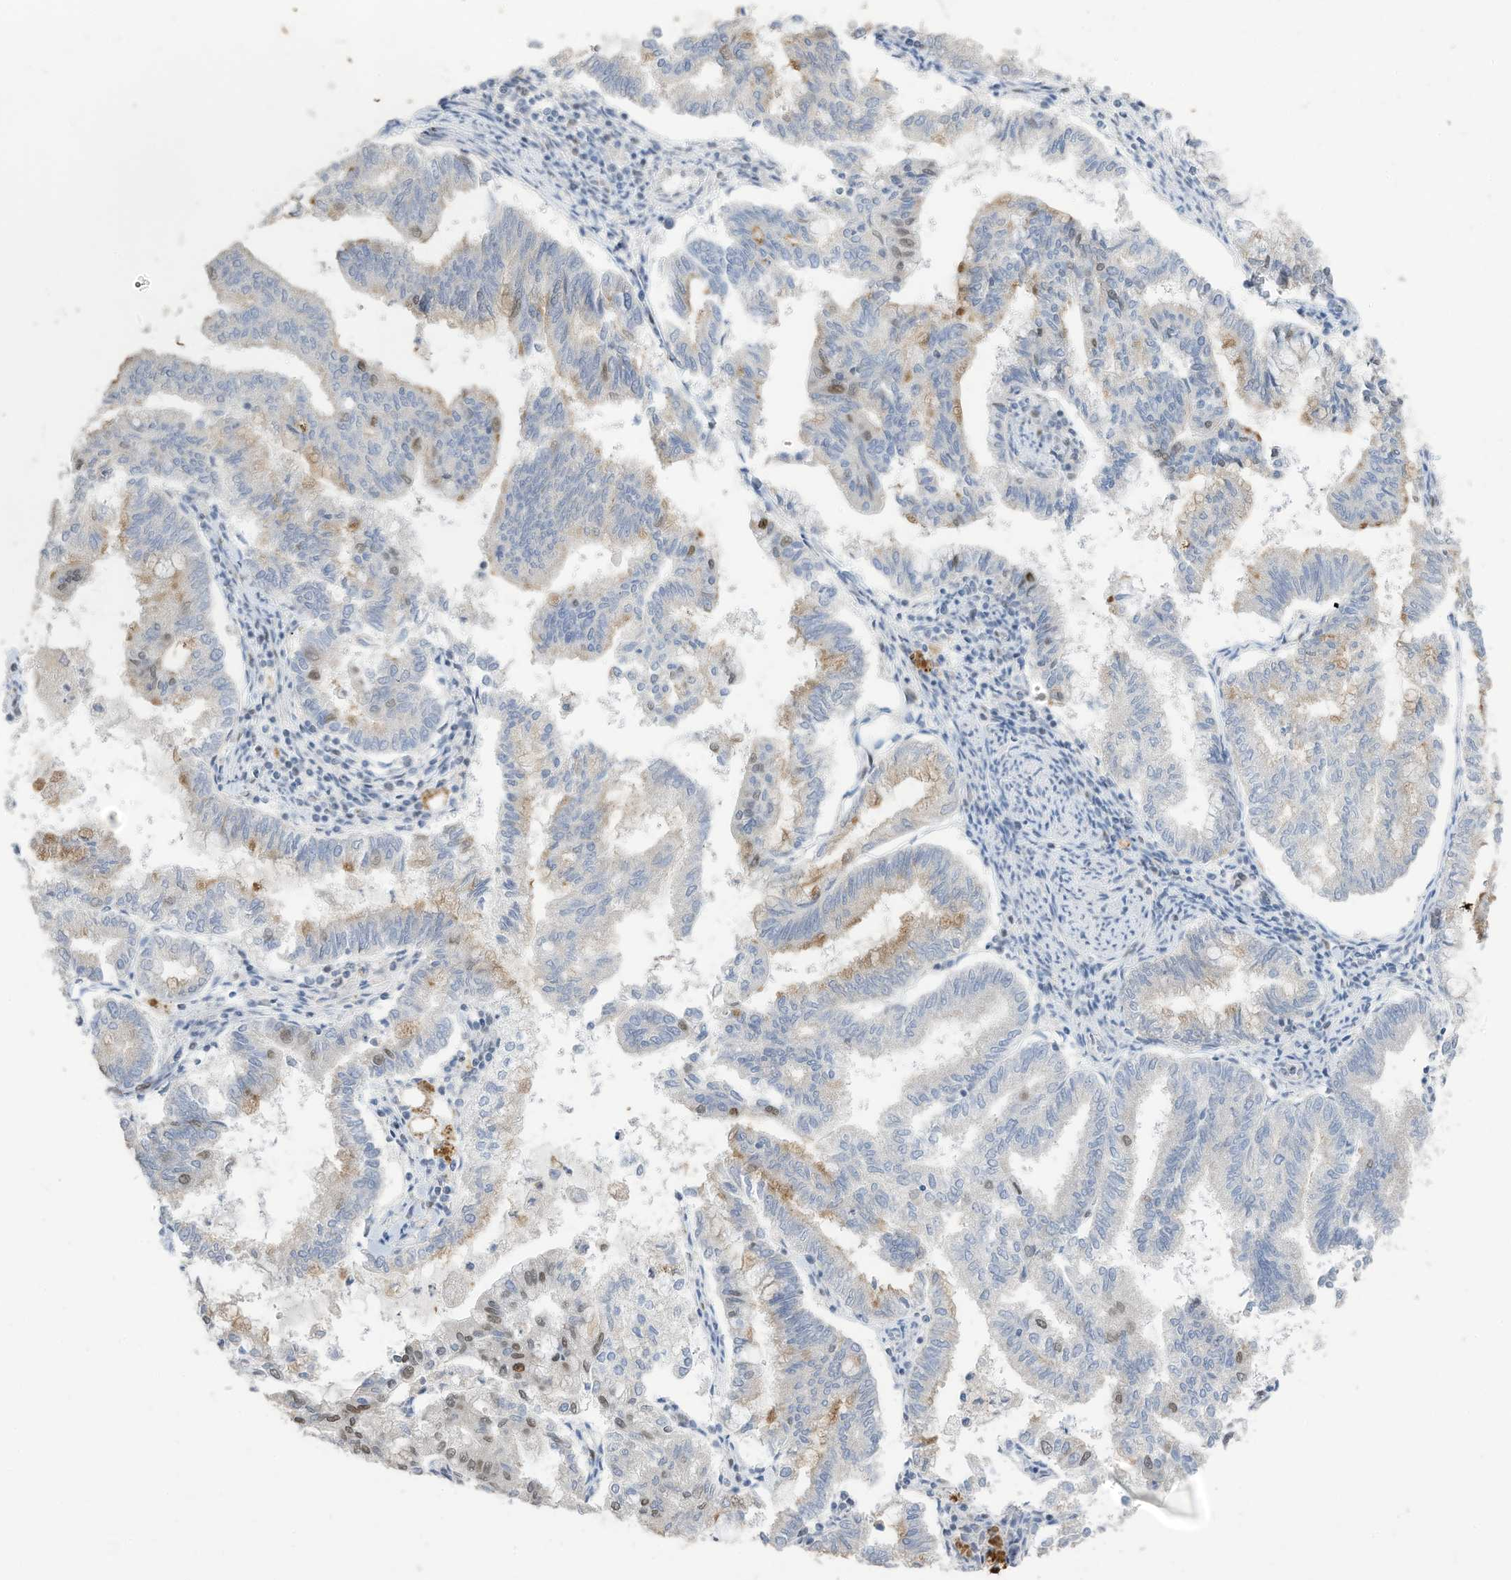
{"staining": {"intensity": "weak", "quantity": "<25%", "location": "cytoplasmic/membranous"}, "tissue": "endometrial cancer", "cell_type": "Tumor cells", "image_type": "cancer", "snomed": [{"axis": "morphology", "description": "Adenocarcinoma, NOS"}, {"axis": "topography", "description": "Endometrium"}], "caption": "High magnification brightfield microscopy of endometrial adenocarcinoma stained with DAB (3,3'-diaminobenzidine) (brown) and counterstained with hematoxylin (blue): tumor cells show no significant staining.", "gene": "RABL3", "patient": {"sex": "female", "age": 79}}